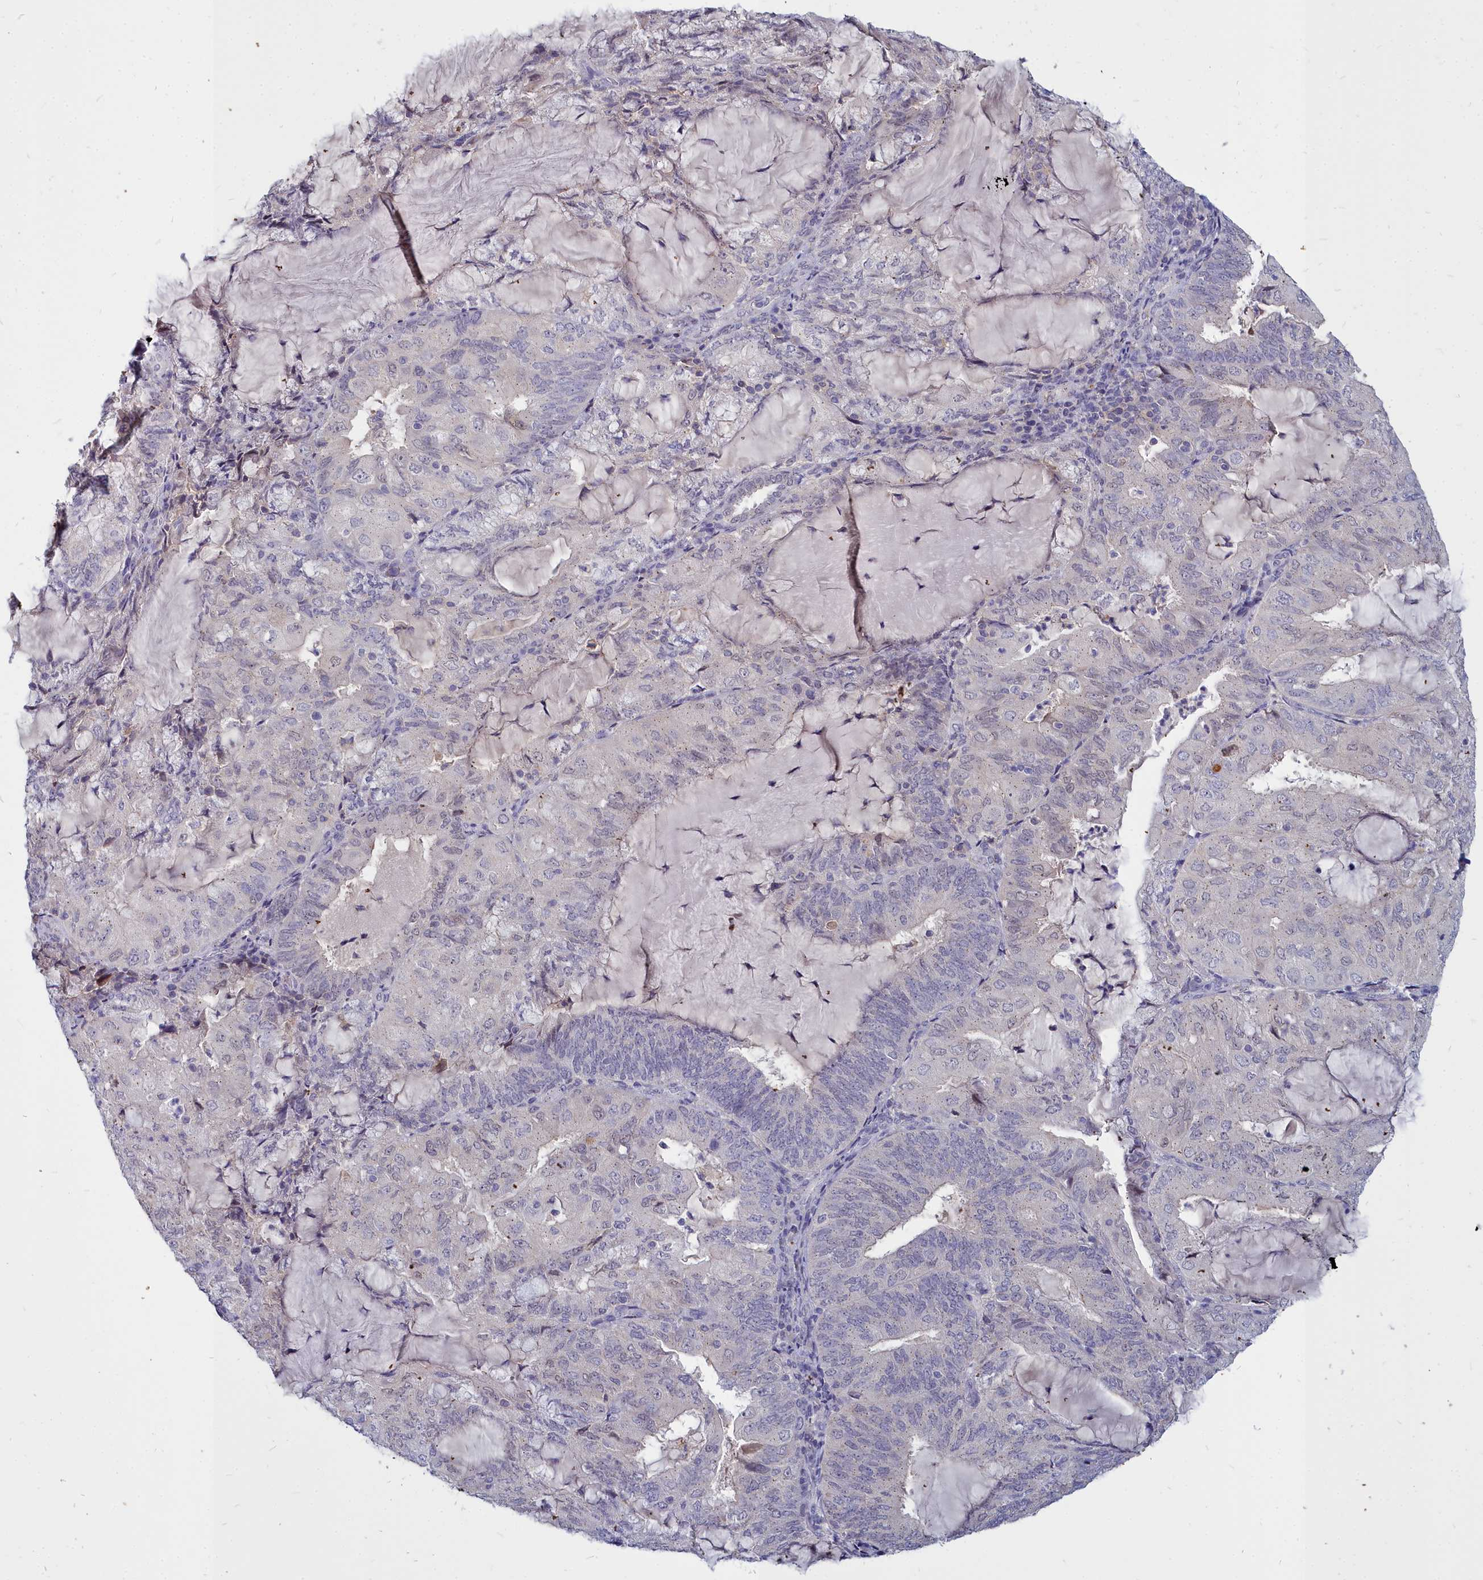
{"staining": {"intensity": "weak", "quantity": "<25%", "location": "cytoplasmic/membranous"}, "tissue": "endometrial cancer", "cell_type": "Tumor cells", "image_type": "cancer", "snomed": [{"axis": "morphology", "description": "Adenocarcinoma, NOS"}, {"axis": "topography", "description": "Endometrium"}], "caption": "Tumor cells are negative for brown protein staining in adenocarcinoma (endometrial).", "gene": "NOXA1", "patient": {"sex": "female", "age": 81}}